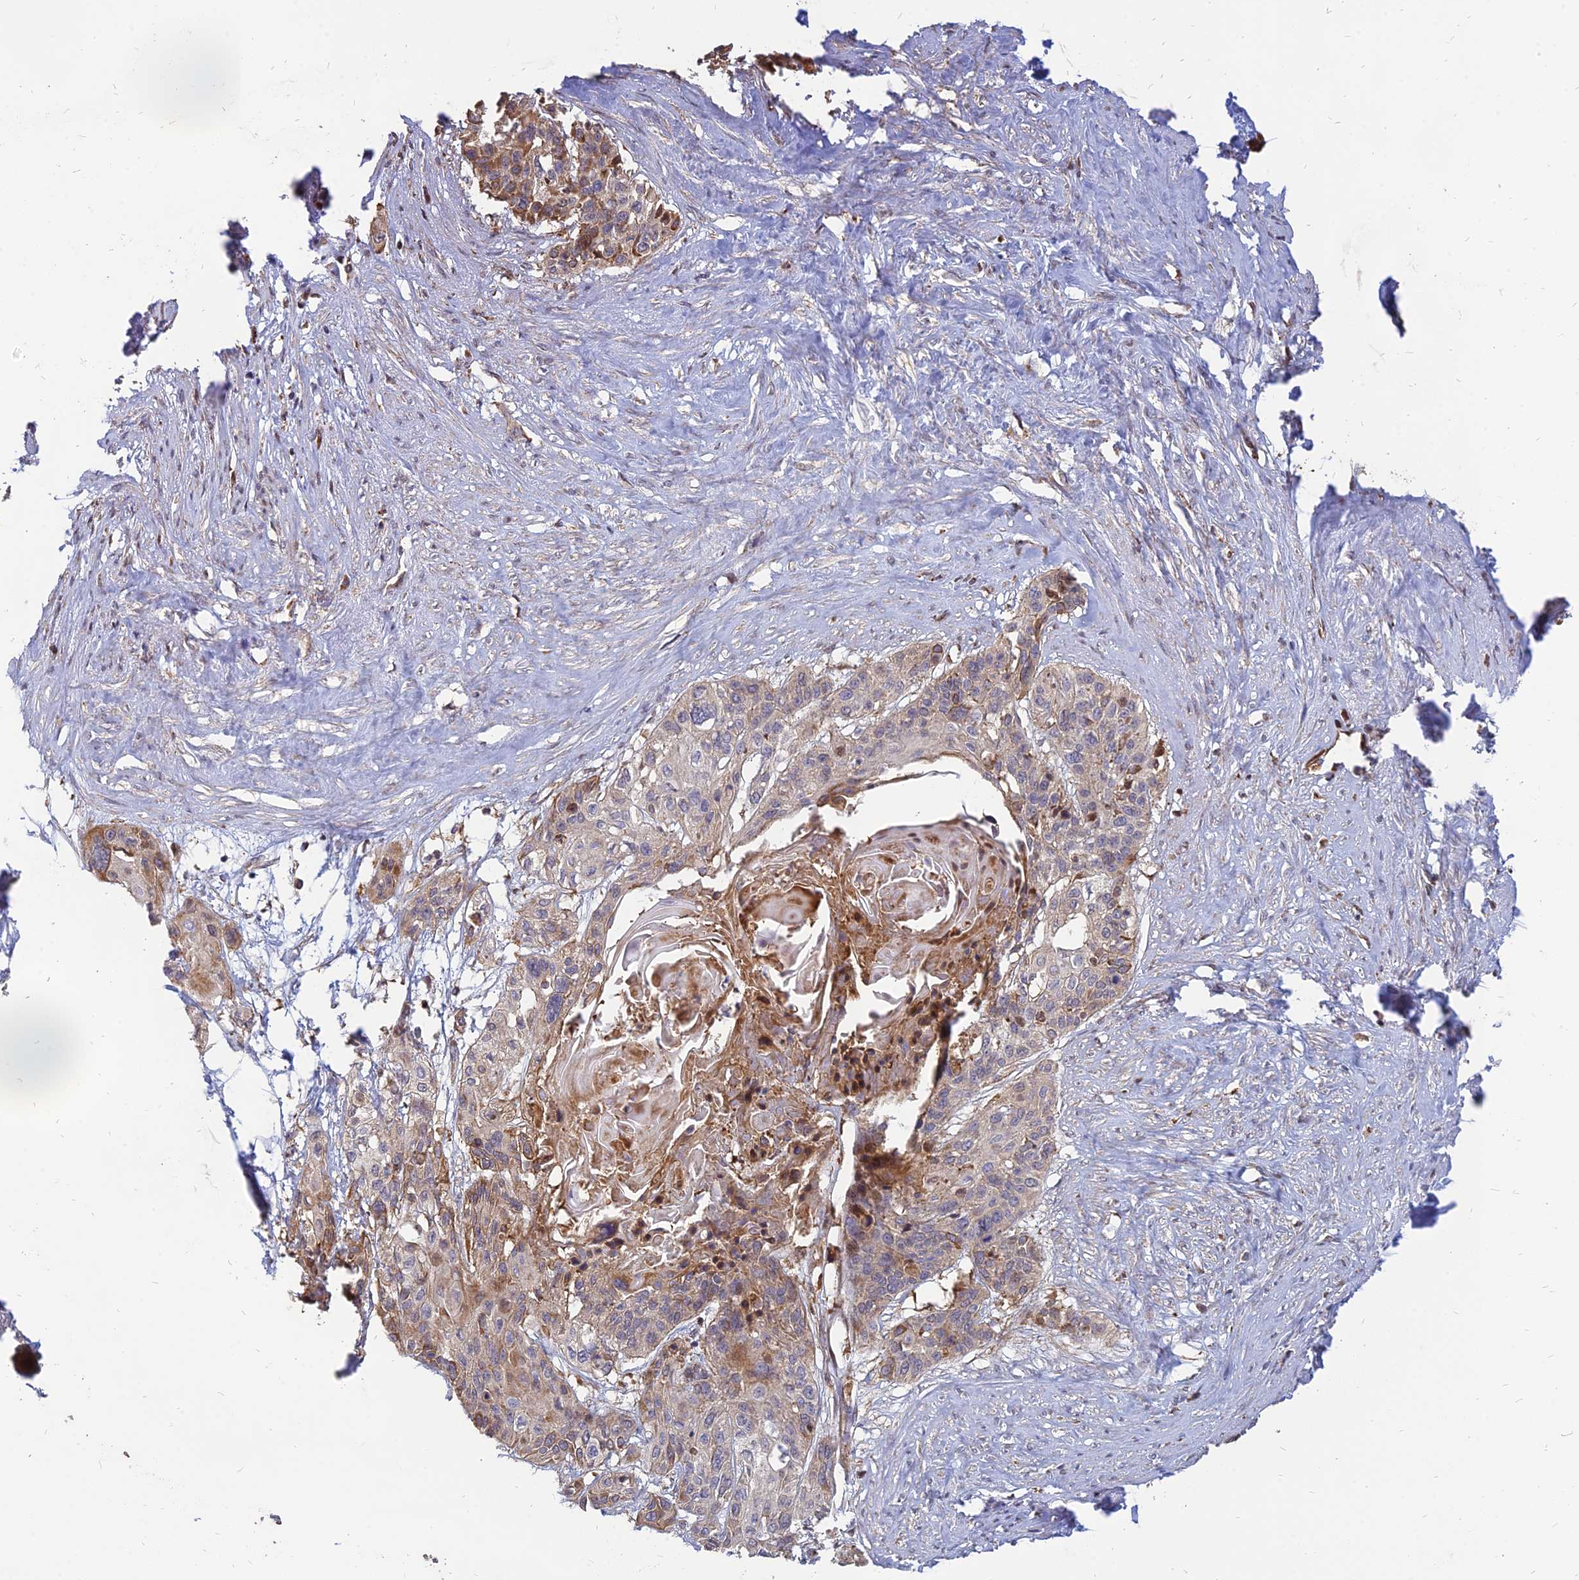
{"staining": {"intensity": "moderate", "quantity": "<25%", "location": "cytoplasmic/membranous"}, "tissue": "cervical cancer", "cell_type": "Tumor cells", "image_type": "cancer", "snomed": [{"axis": "morphology", "description": "Squamous cell carcinoma, NOS"}, {"axis": "topography", "description": "Cervix"}], "caption": "About <25% of tumor cells in cervical squamous cell carcinoma exhibit moderate cytoplasmic/membranous protein expression as visualized by brown immunohistochemical staining.", "gene": "ST3GAL6", "patient": {"sex": "female", "age": 57}}